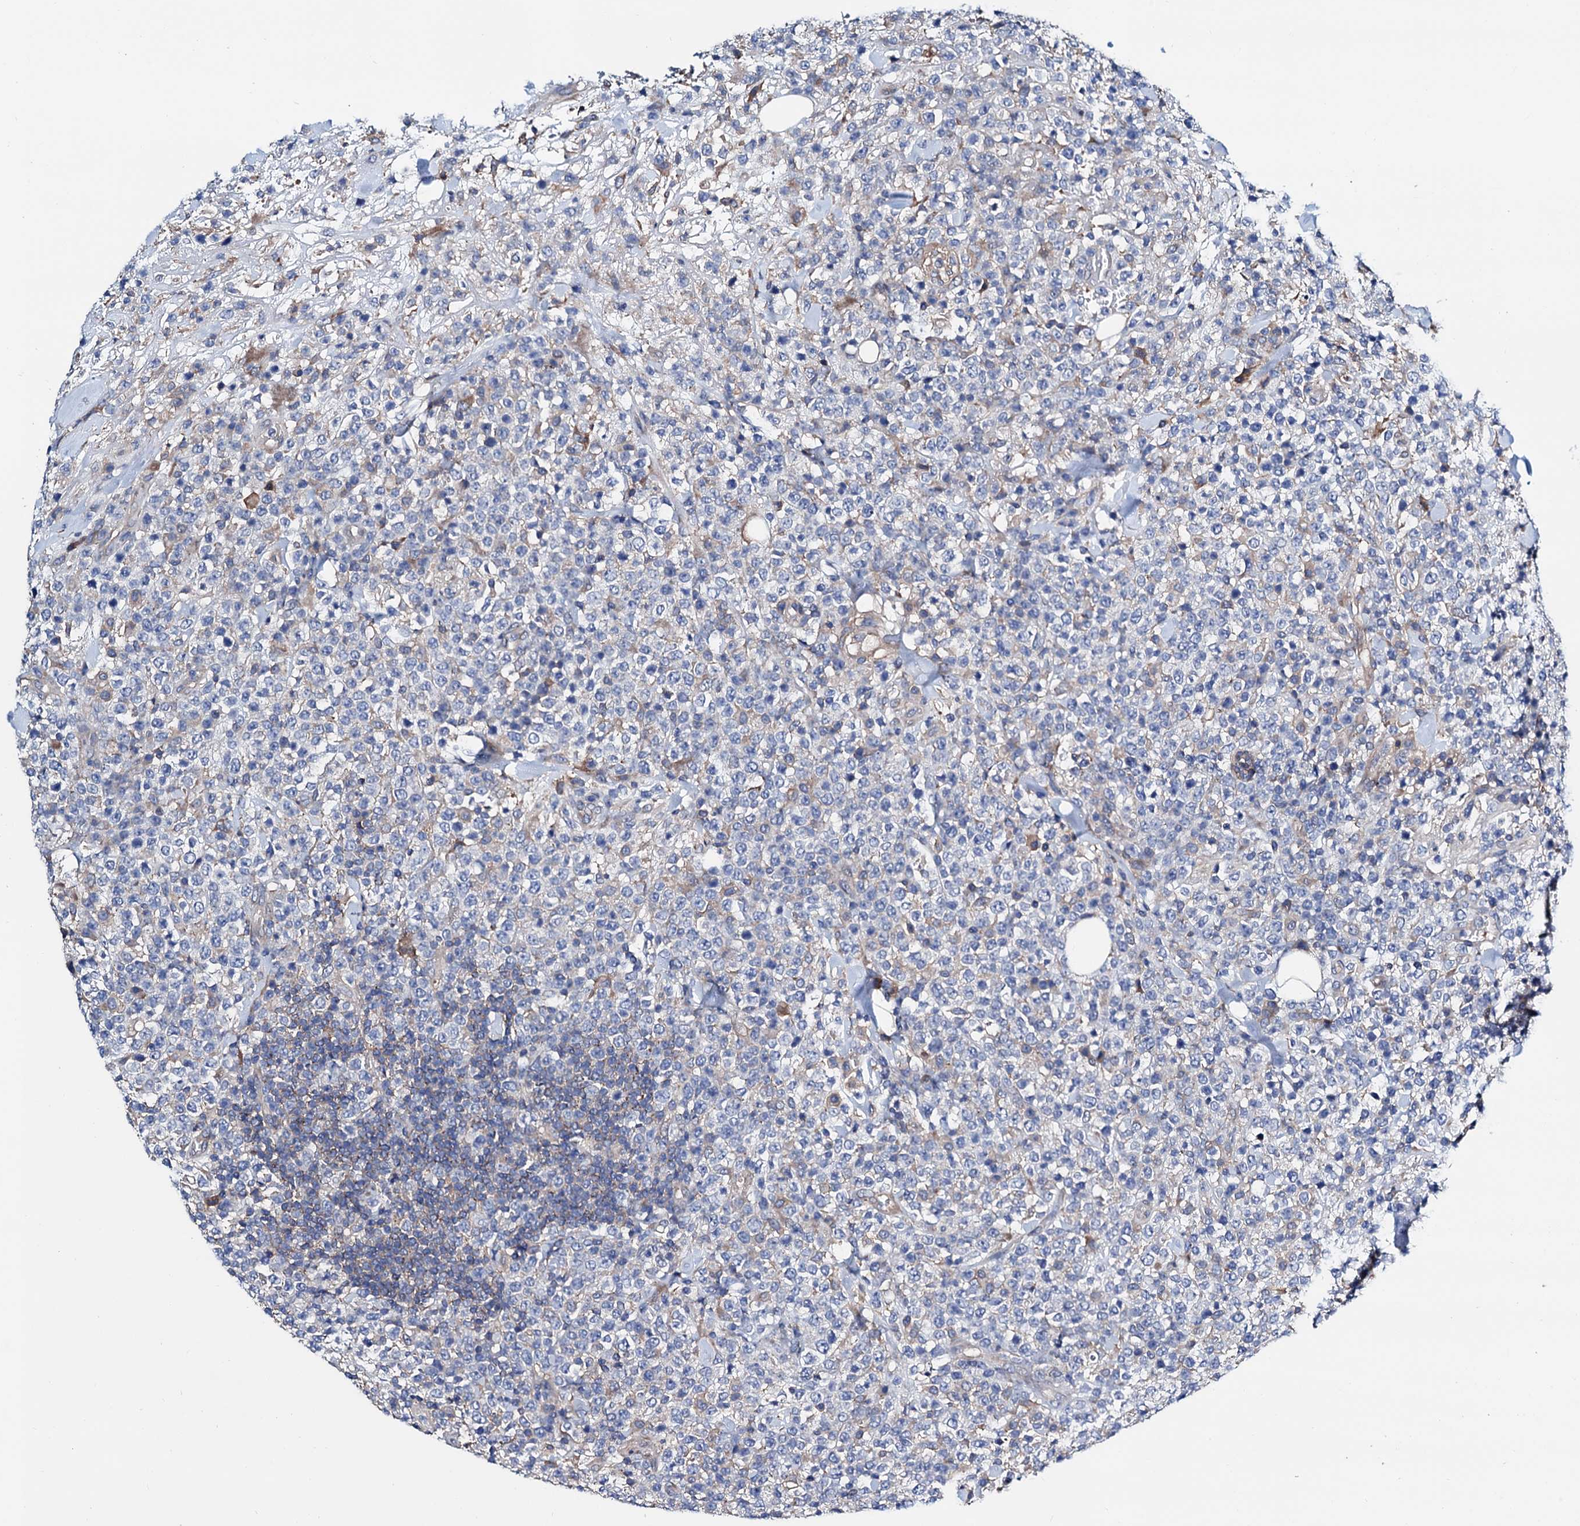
{"staining": {"intensity": "negative", "quantity": "none", "location": "none"}, "tissue": "lymphoma", "cell_type": "Tumor cells", "image_type": "cancer", "snomed": [{"axis": "morphology", "description": "Malignant lymphoma, non-Hodgkin's type, High grade"}, {"axis": "topography", "description": "Colon"}], "caption": "Immunohistochemistry of human lymphoma demonstrates no expression in tumor cells. Brightfield microscopy of IHC stained with DAB (brown) and hematoxylin (blue), captured at high magnification.", "gene": "GCOM1", "patient": {"sex": "female", "age": 53}}